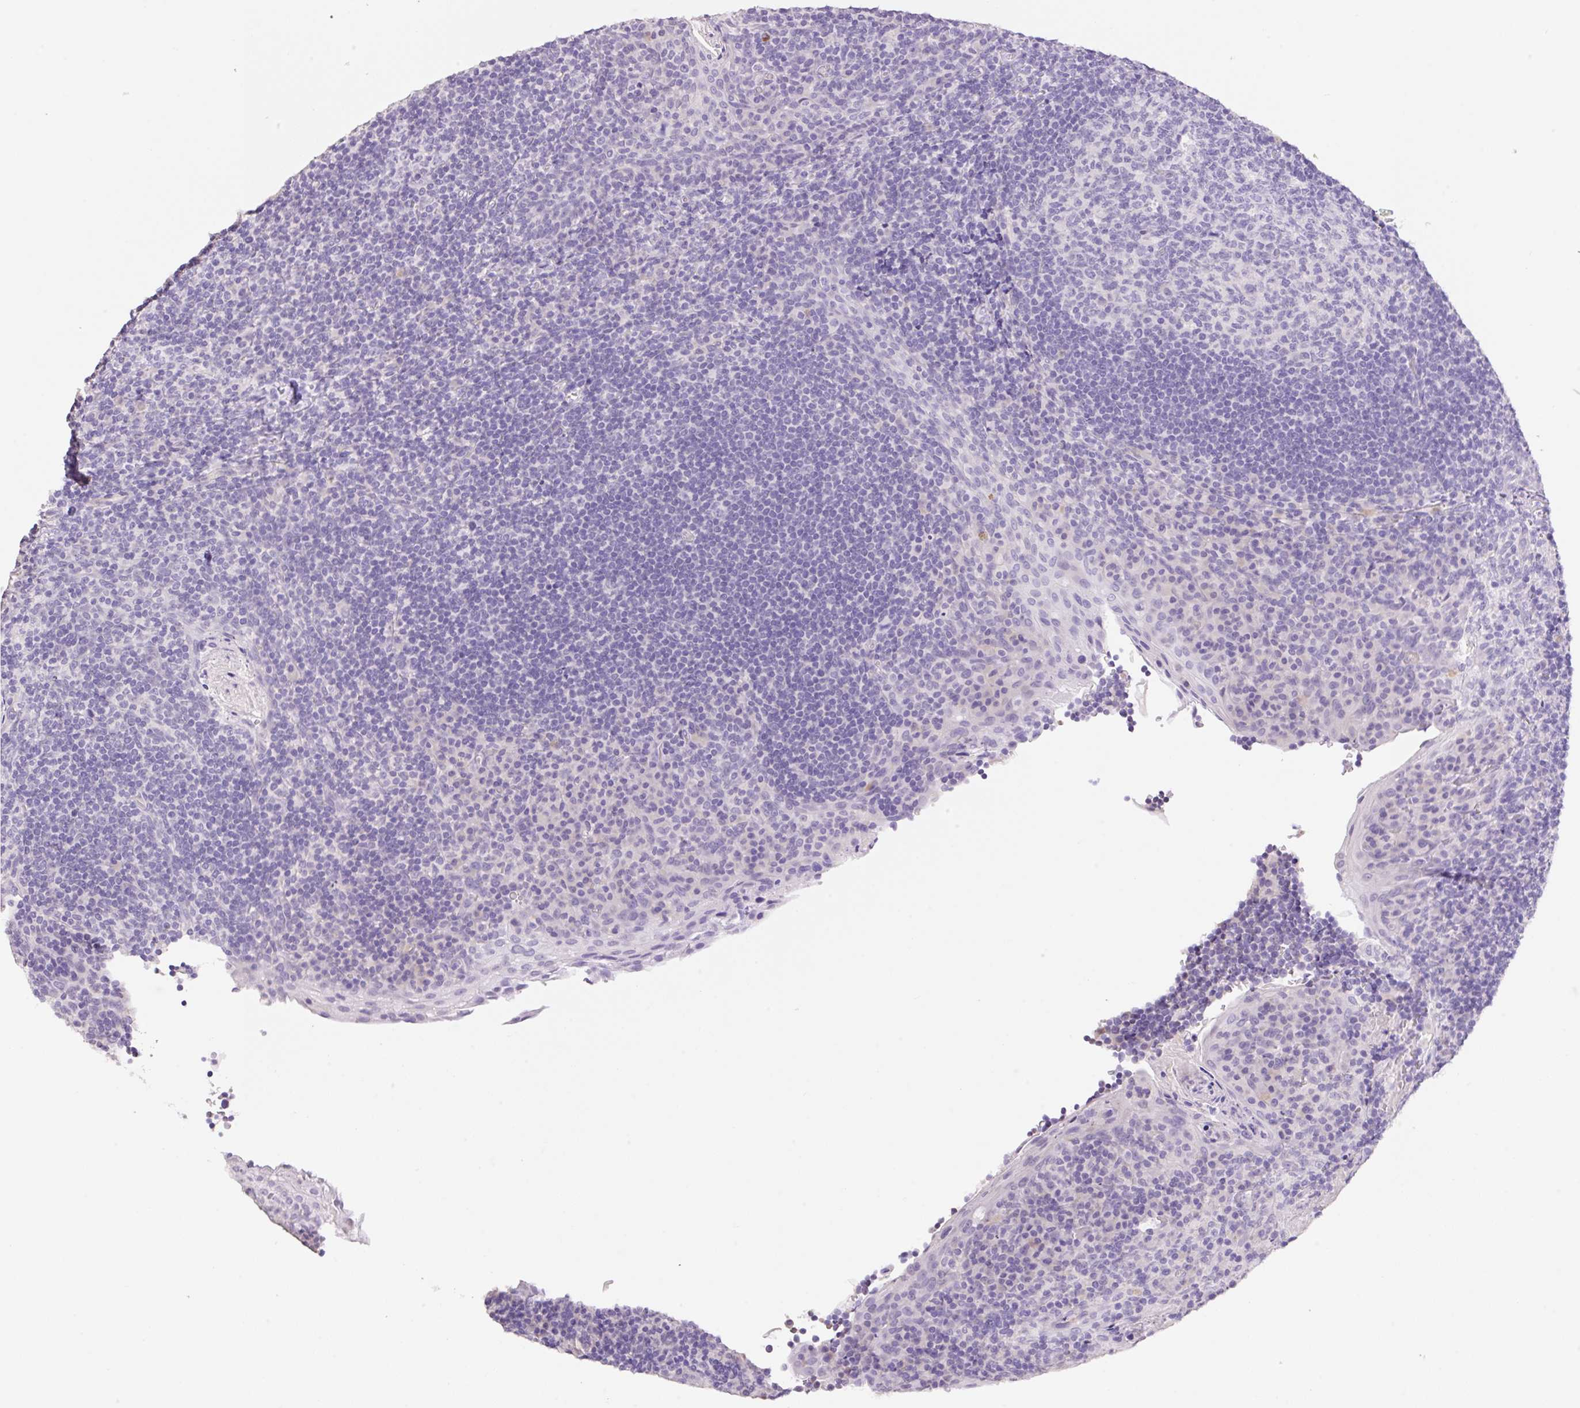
{"staining": {"intensity": "negative", "quantity": "none", "location": "none"}, "tissue": "tonsil", "cell_type": "Germinal center cells", "image_type": "normal", "snomed": [{"axis": "morphology", "description": "Normal tissue, NOS"}, {"axis": "topography", "description": "Tonsil"}], "caption": "This is an immunohistochemistry image of benign tonsil. There is no expression in germinal center cells.", "gene": "HCRTR2", "patient": {"sex": "male", "age": 17}}